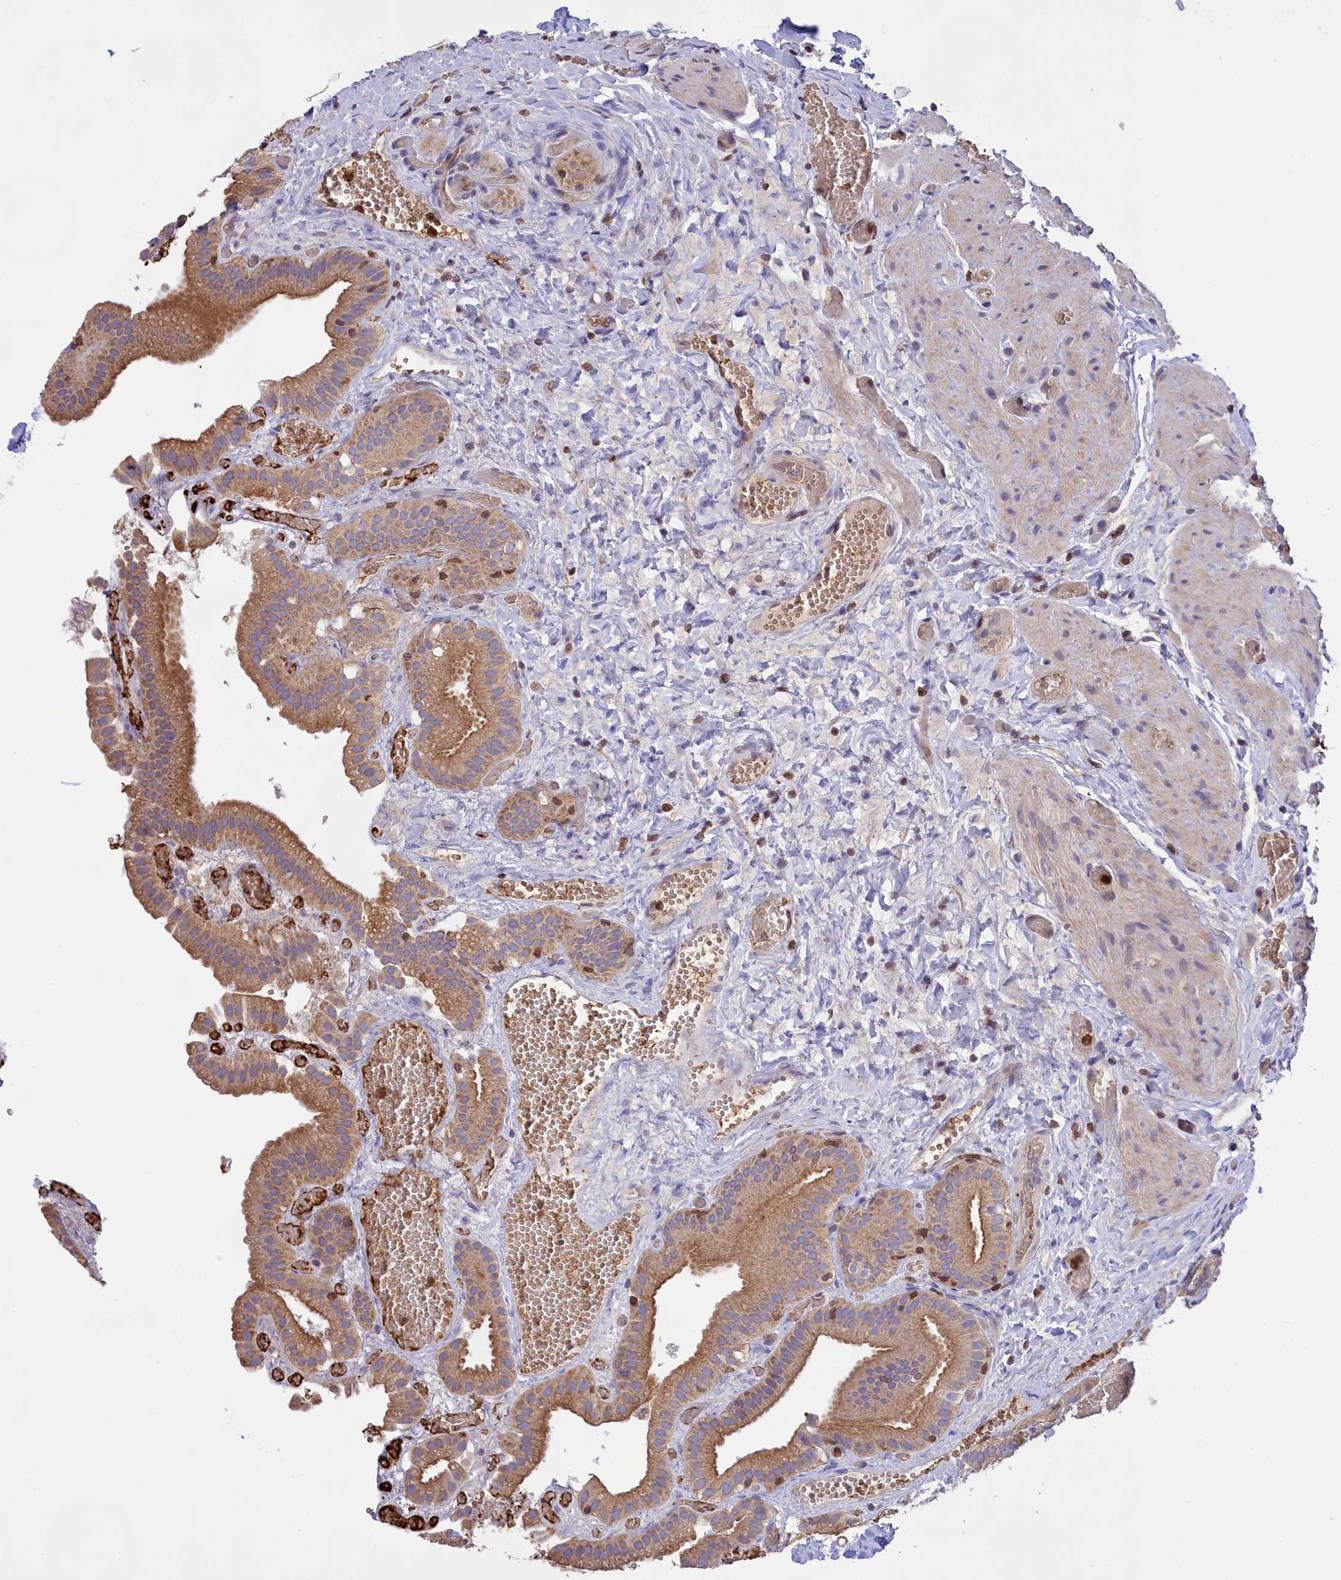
{"staining": {"intensity": "moderate", "quantity": ">75%", "location": "cytoplasmic/membranous"}, "tissue": "gallbladder", "cell_type": "Glandular cells", "image_type": "normal", "snomed": [{"axis": "morphology", "description": "Normal tissue, NOS"}, {"axis": "topography", "description": "Gallbladder"}], "caption": "Brown immunohistochemical staining in normal human gallbladder displays moderate cytoplasmic/membranous positivity in approximately >75% of glandular cells.", "gene": "PKHD1L1", "patient": {"sex": "female", "age": 64}}